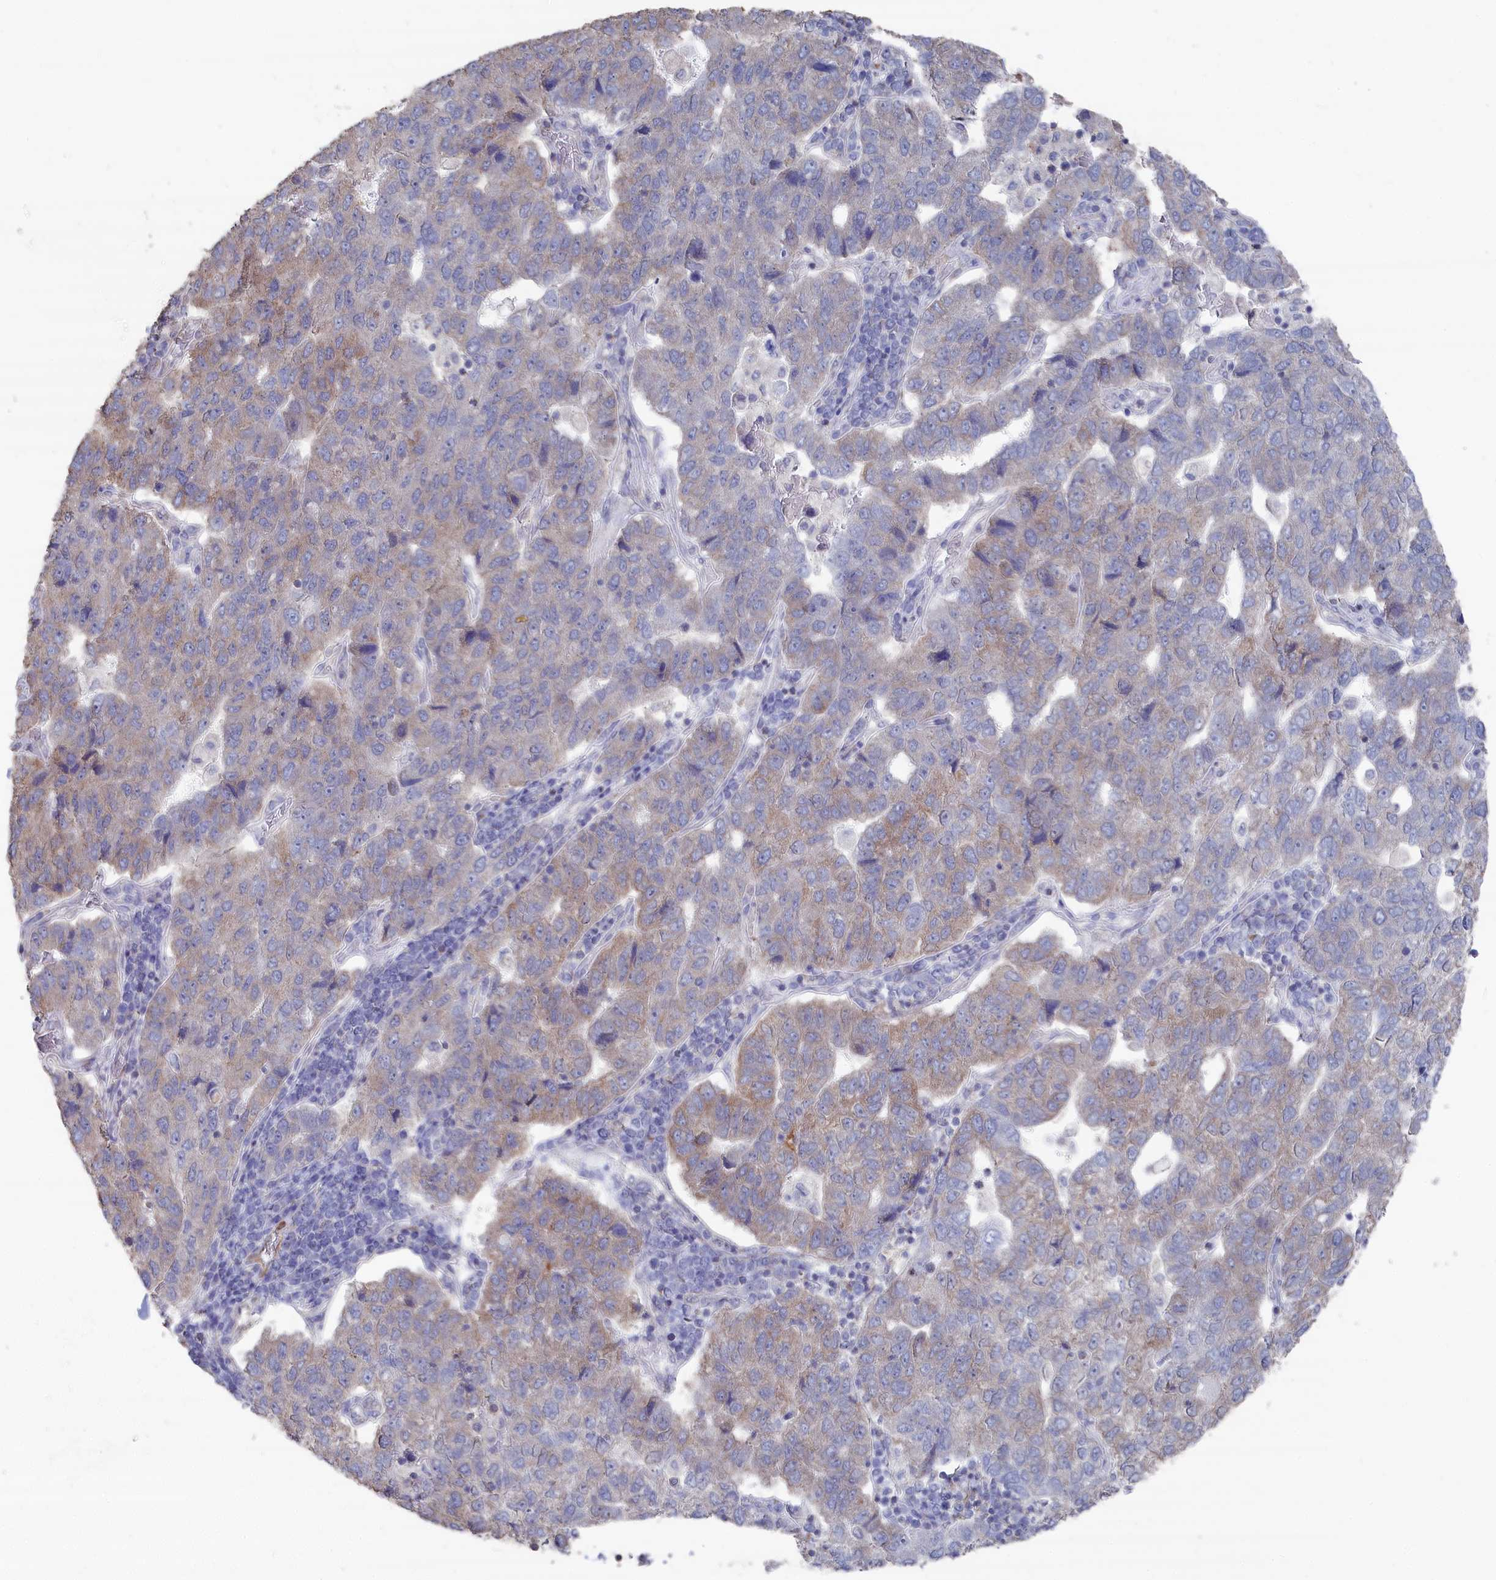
{"staining": {"intensity": "weak", "quantity": "25%-75%", "location": "cytoplasmic/membranous"}, "tissue": "pancreatic cancer", "cell_type": "Tumor cells", "image_type": "cancer", "snomed": [{"axis": "morphology", "description": "Adenocarcinoma, NOS"}, {"axis": "topography", "description": "Pancreas"}], "caption": "Protein expression analysis of human pancreatic adenocarcinoma reveals weak cytoplasmic/membranous staining in approximately 25%-75% of tumor cells.", "gene": "SEMG2", "patient": {"sex": "female", "age": 61}}